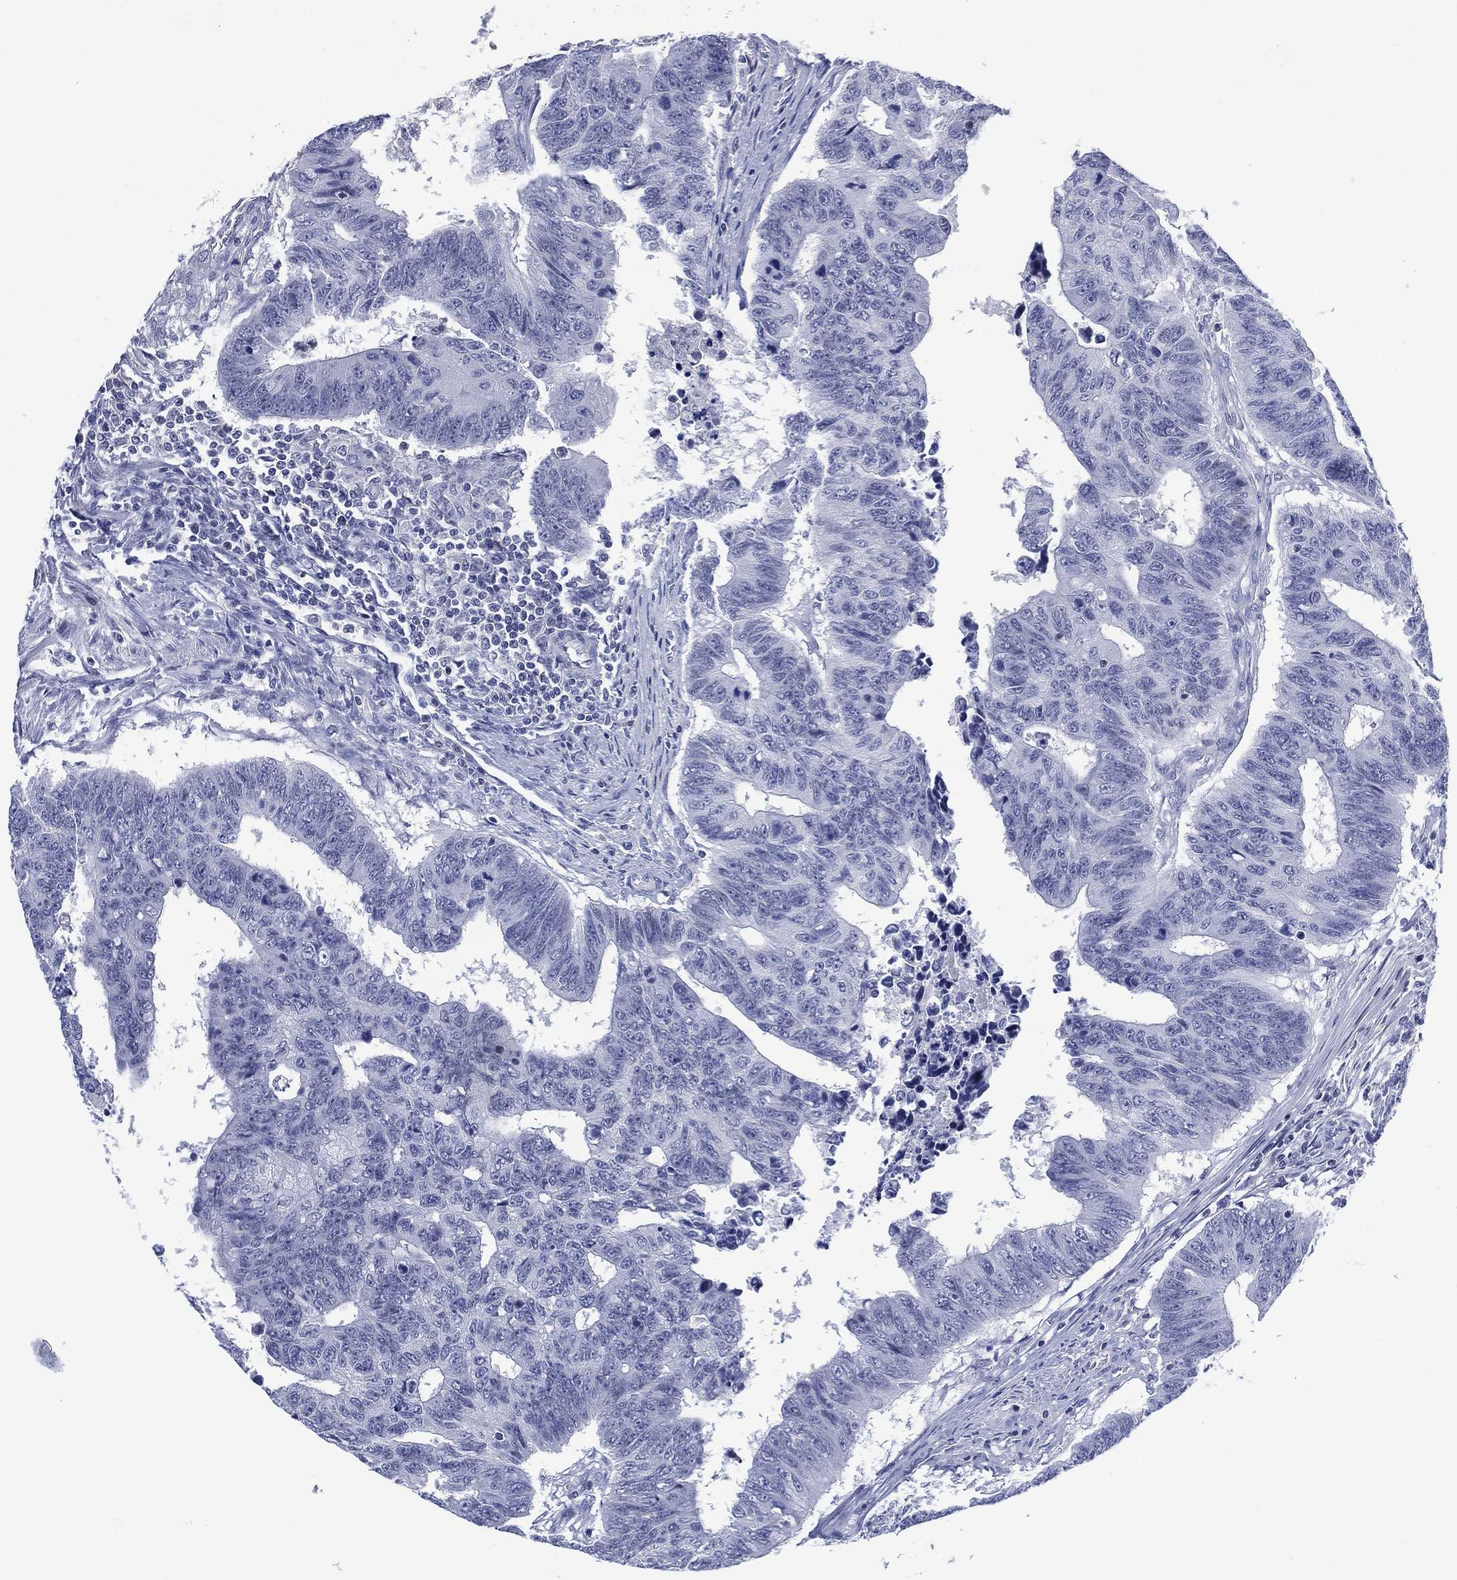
{"staining": {"intensity": "negative", "quantity": "none", "location": "none"}, "tissue": "colorectal cancer", "cell_type": "Tumor cells", "image_type": "cancer", "snomed": [{"axis": "morphology", "description": "Adenocarcinoma, NOS"}, {"axis": "topography", "description": "Rectum"}], "caption": "Immunohistochemistry of human colorectal cancer exhibits no staining in tumor cells.", "gene": "TMEM247", "patient": {"sex": "female", "age": 85}}